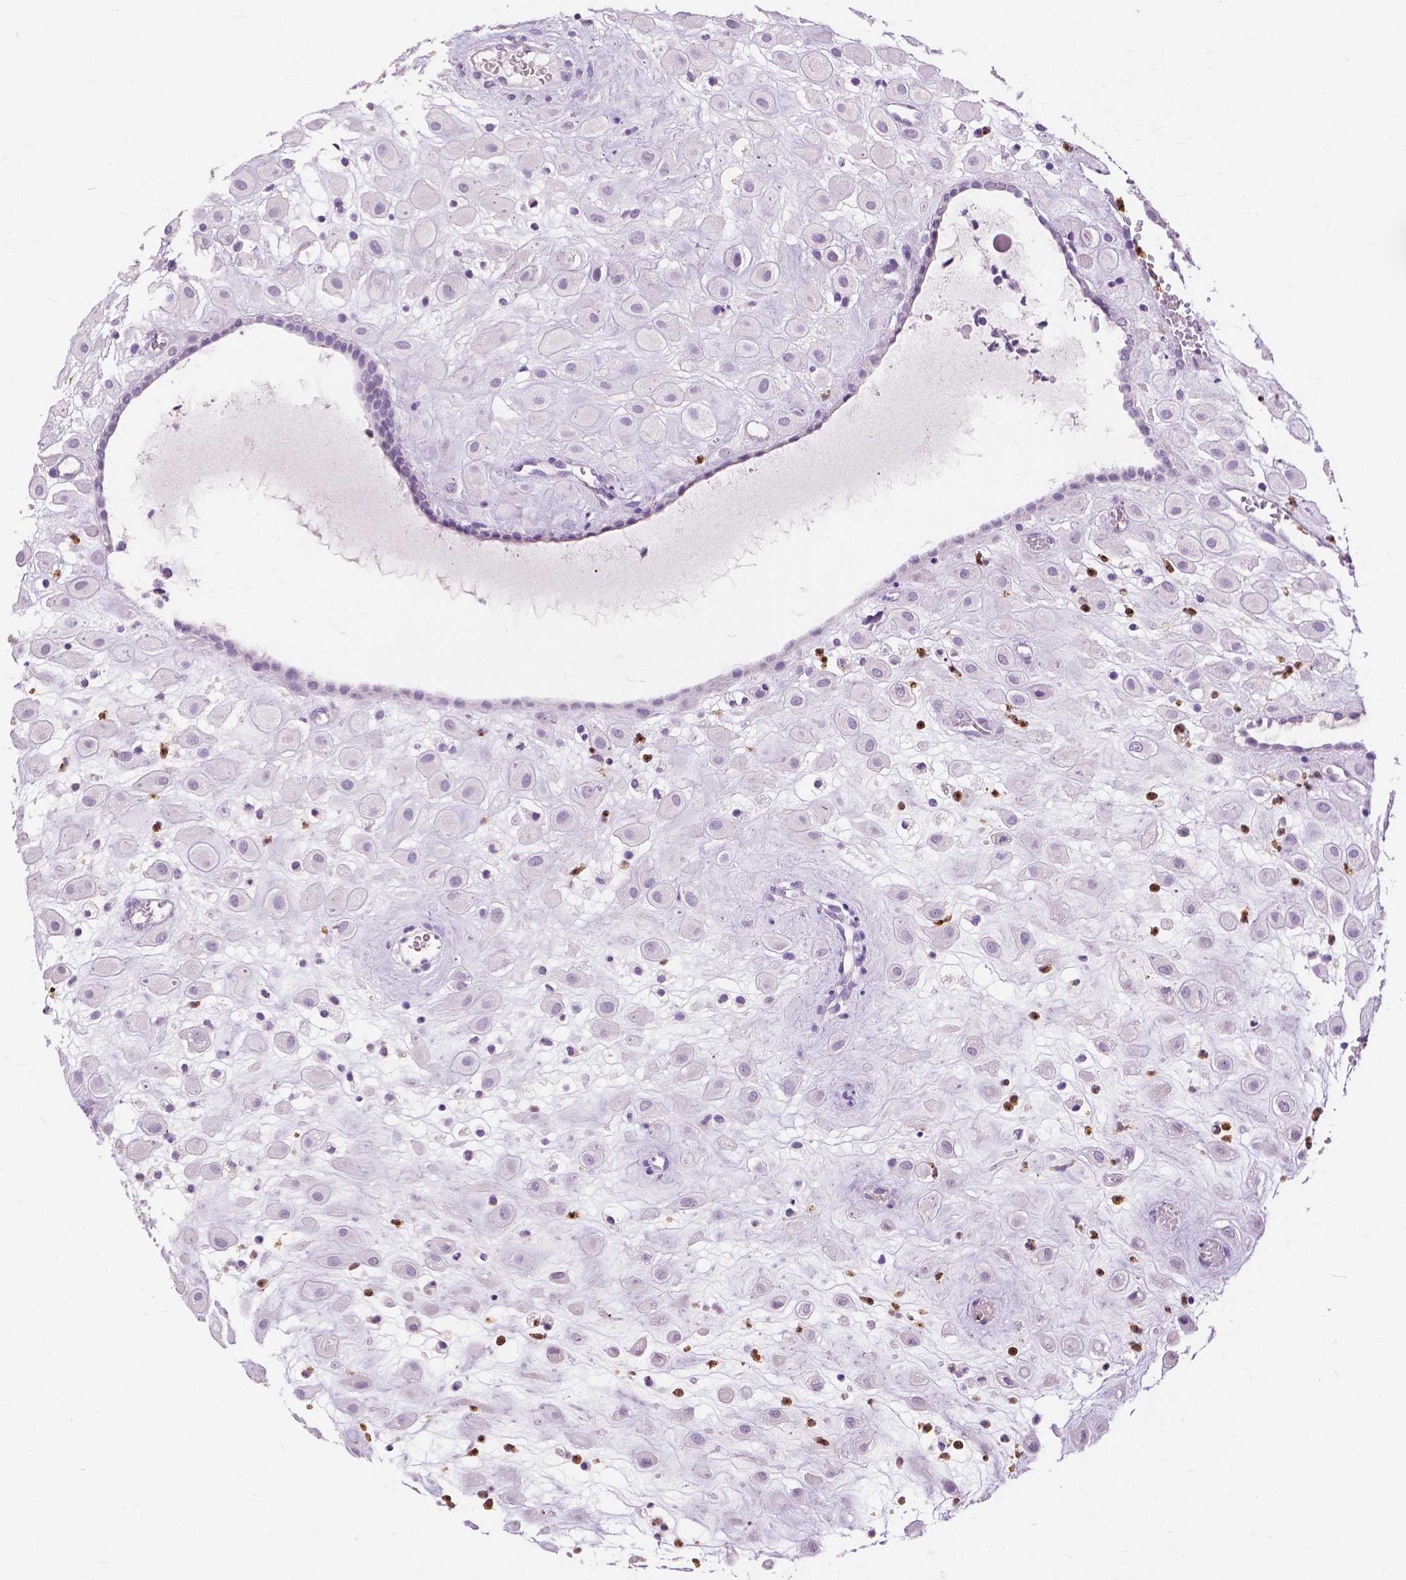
{"staining": {"intensity": "negative", "quantity": "none", "location": "none"}, "tissue": "placenta", "cell_type": "Decidual cells", "image_type": "normal", "snomed": [{"axis": "morphology", "description": "Normal tissue, NOS"}, {"axis": "topography", "description": "Placenta"}], "caption": "This photomicrograph is of normal placenta stained with IHC to label a protein in brown with the nuclei are counter-stained blue. There is no expression in decidual cells. (Stains: DAB immunohistochemistry (IHC) with hematoxylin counter stain, Microscopy: brightfield microscopy at high magnification).", "gene": "CXCR2", "patient": {"sex": "female", "age": 24}}